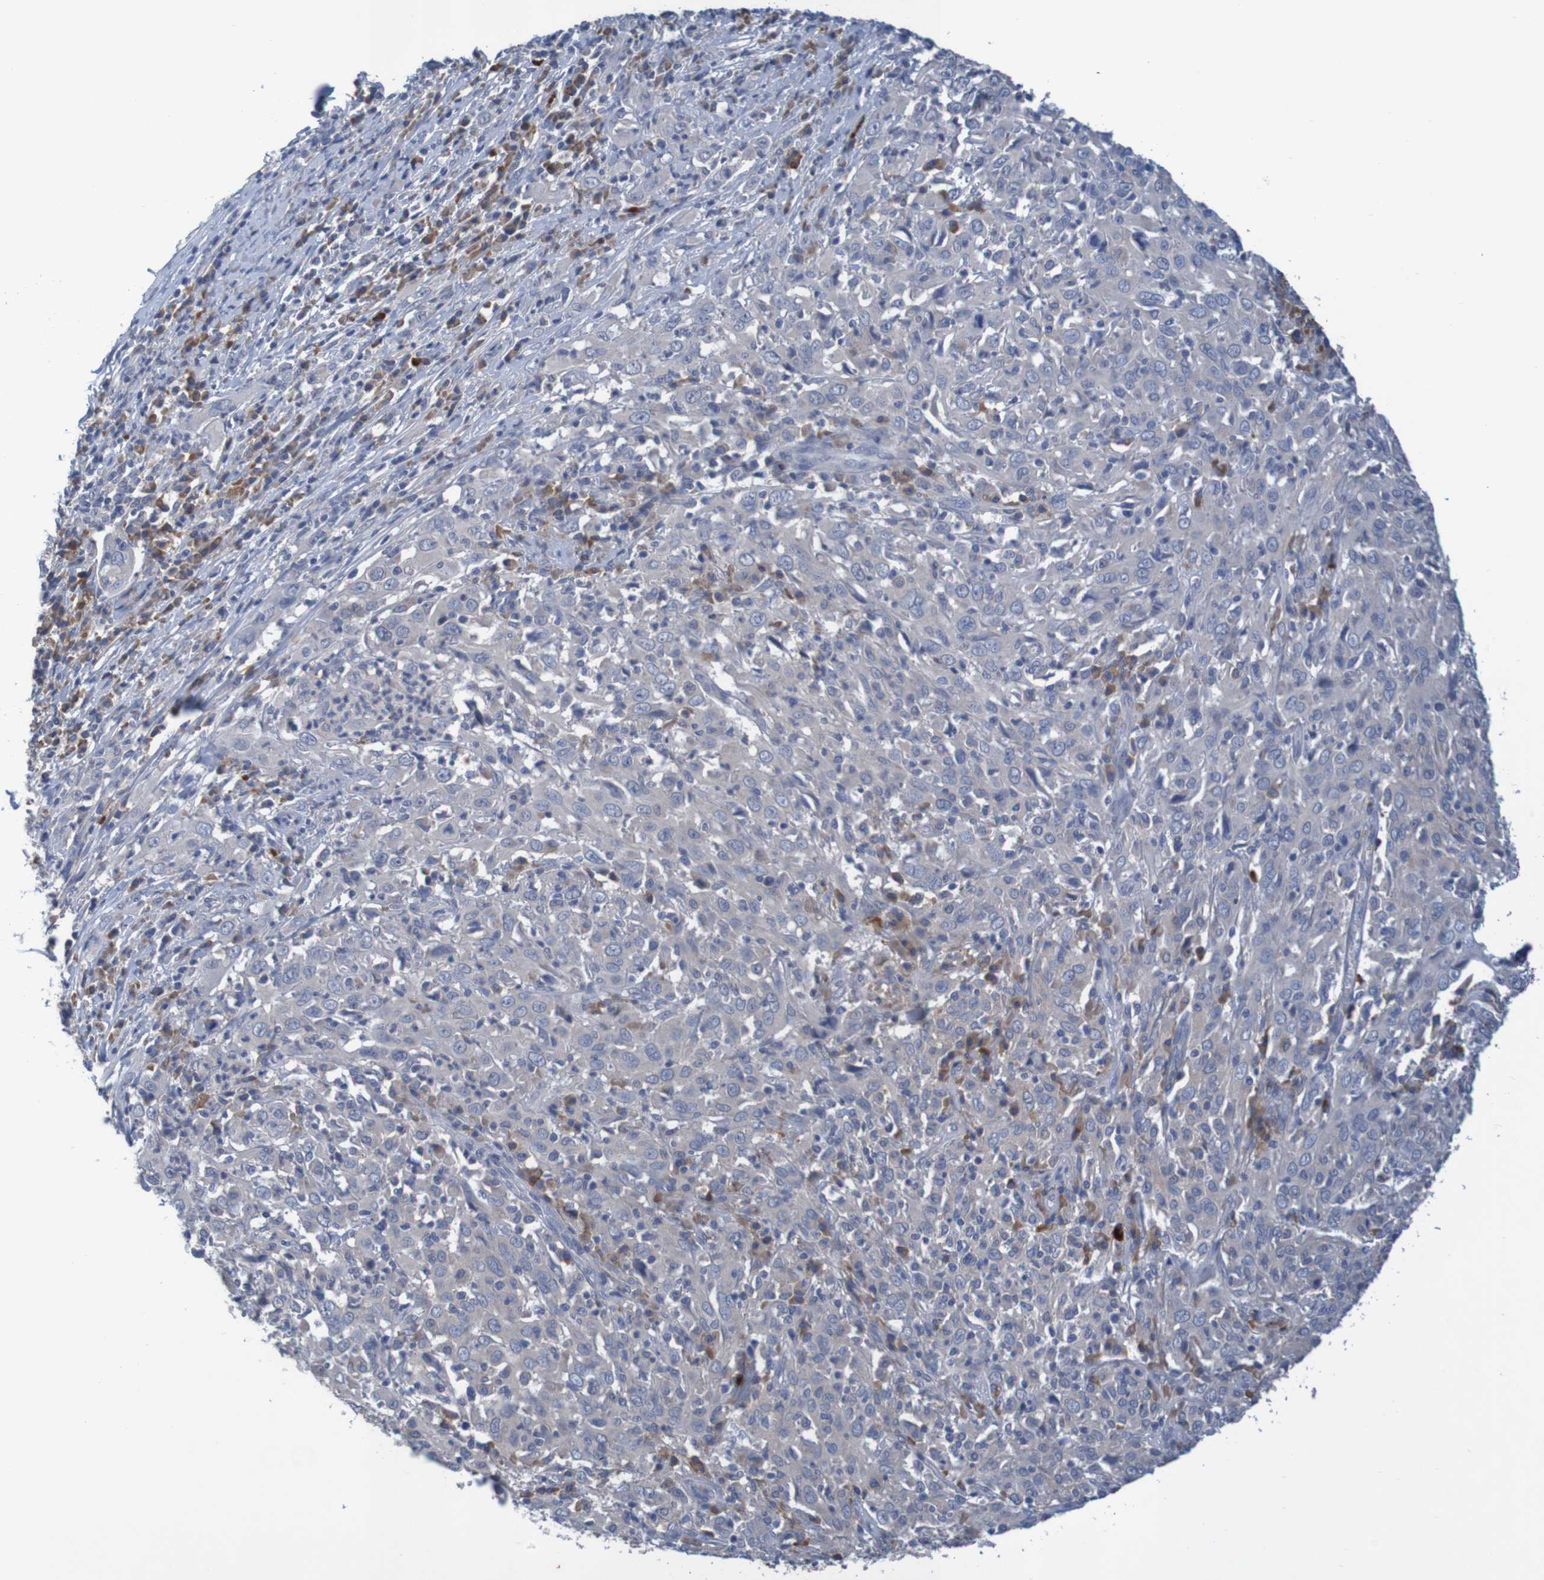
{"staining": {"intensity": "weak", "quantity": "<25%", "location": "cytoplasmic/membranous"}, "tissue": "cervical cancer", "cell_type": "Tumor cells", "image_type": "cancer", "snomed": [{"axis": "morphology", "description": "Squamous cell carcinoma, NOS"}, {"axis": "topography", "description": "Cervix"}], "caption": "Immunohistochemistry (IHC) photomicrograph of human cervical cancer (squamous cell carcinoma) stained for a protein (brown), which shows no expression in tumor cells.", "gene": "LTA", "patient": {"sex": "female", "age": 46}}